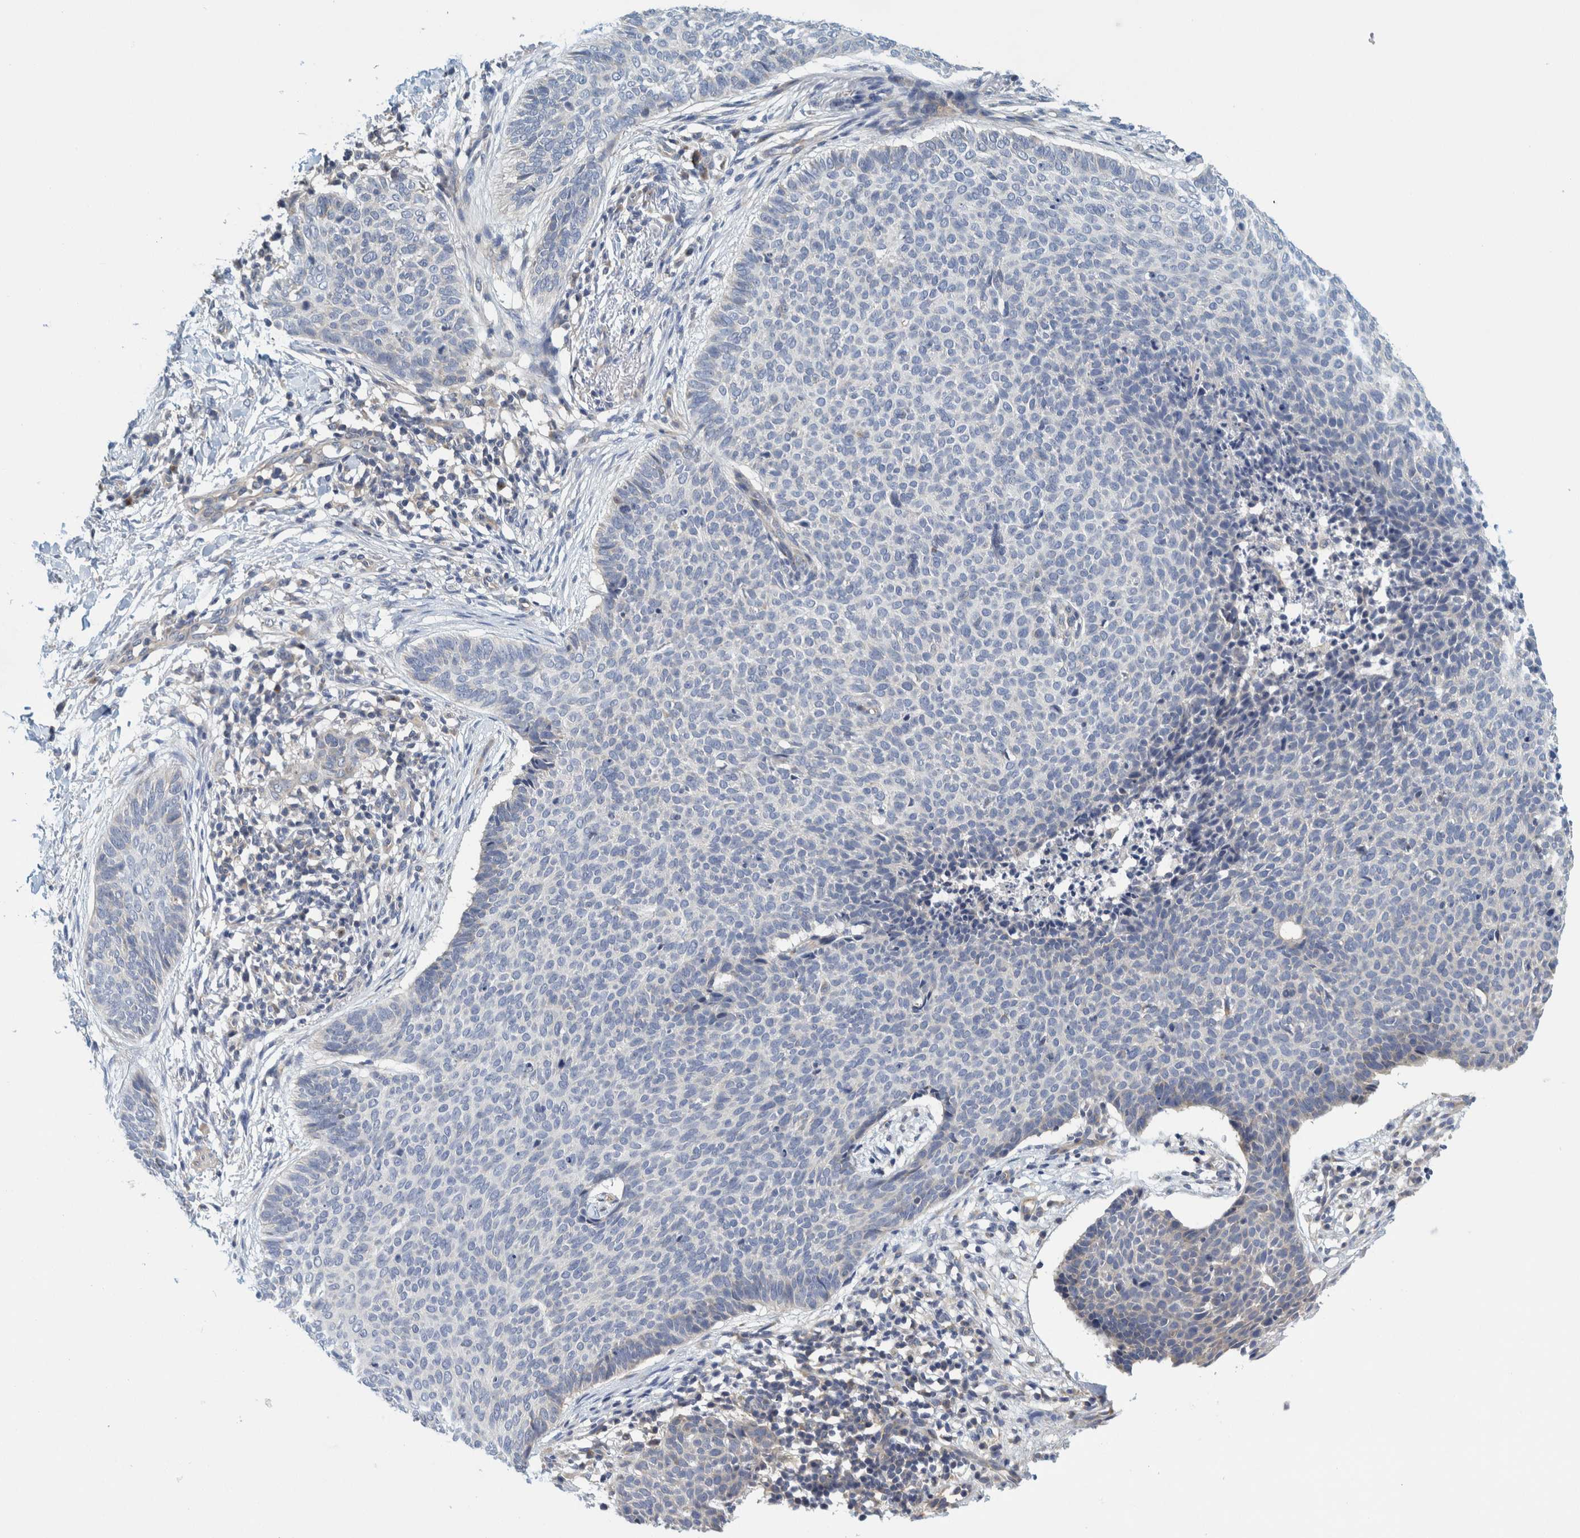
{"staining": {"intensity": "negative", "quantity": "none", "location": "none"}, "tissue": "skin cancer", "cell_type": "Tumor cells", "image_type": "cancer", "snomed": [{"axis": "morphology", "description": "Normal tissue, NOS"}, {"axis": "morphology", "description": "Basal cell carcinoma"}, {"axis": "topography", "description": "Skin"}], "caption": "Skin cancer stained for a protein using immunohistochemistry (IHC) exhibits no positivity tumor cells.", "gene": "ZNF324B", "patient": {"sex": "male", "age": 50}}